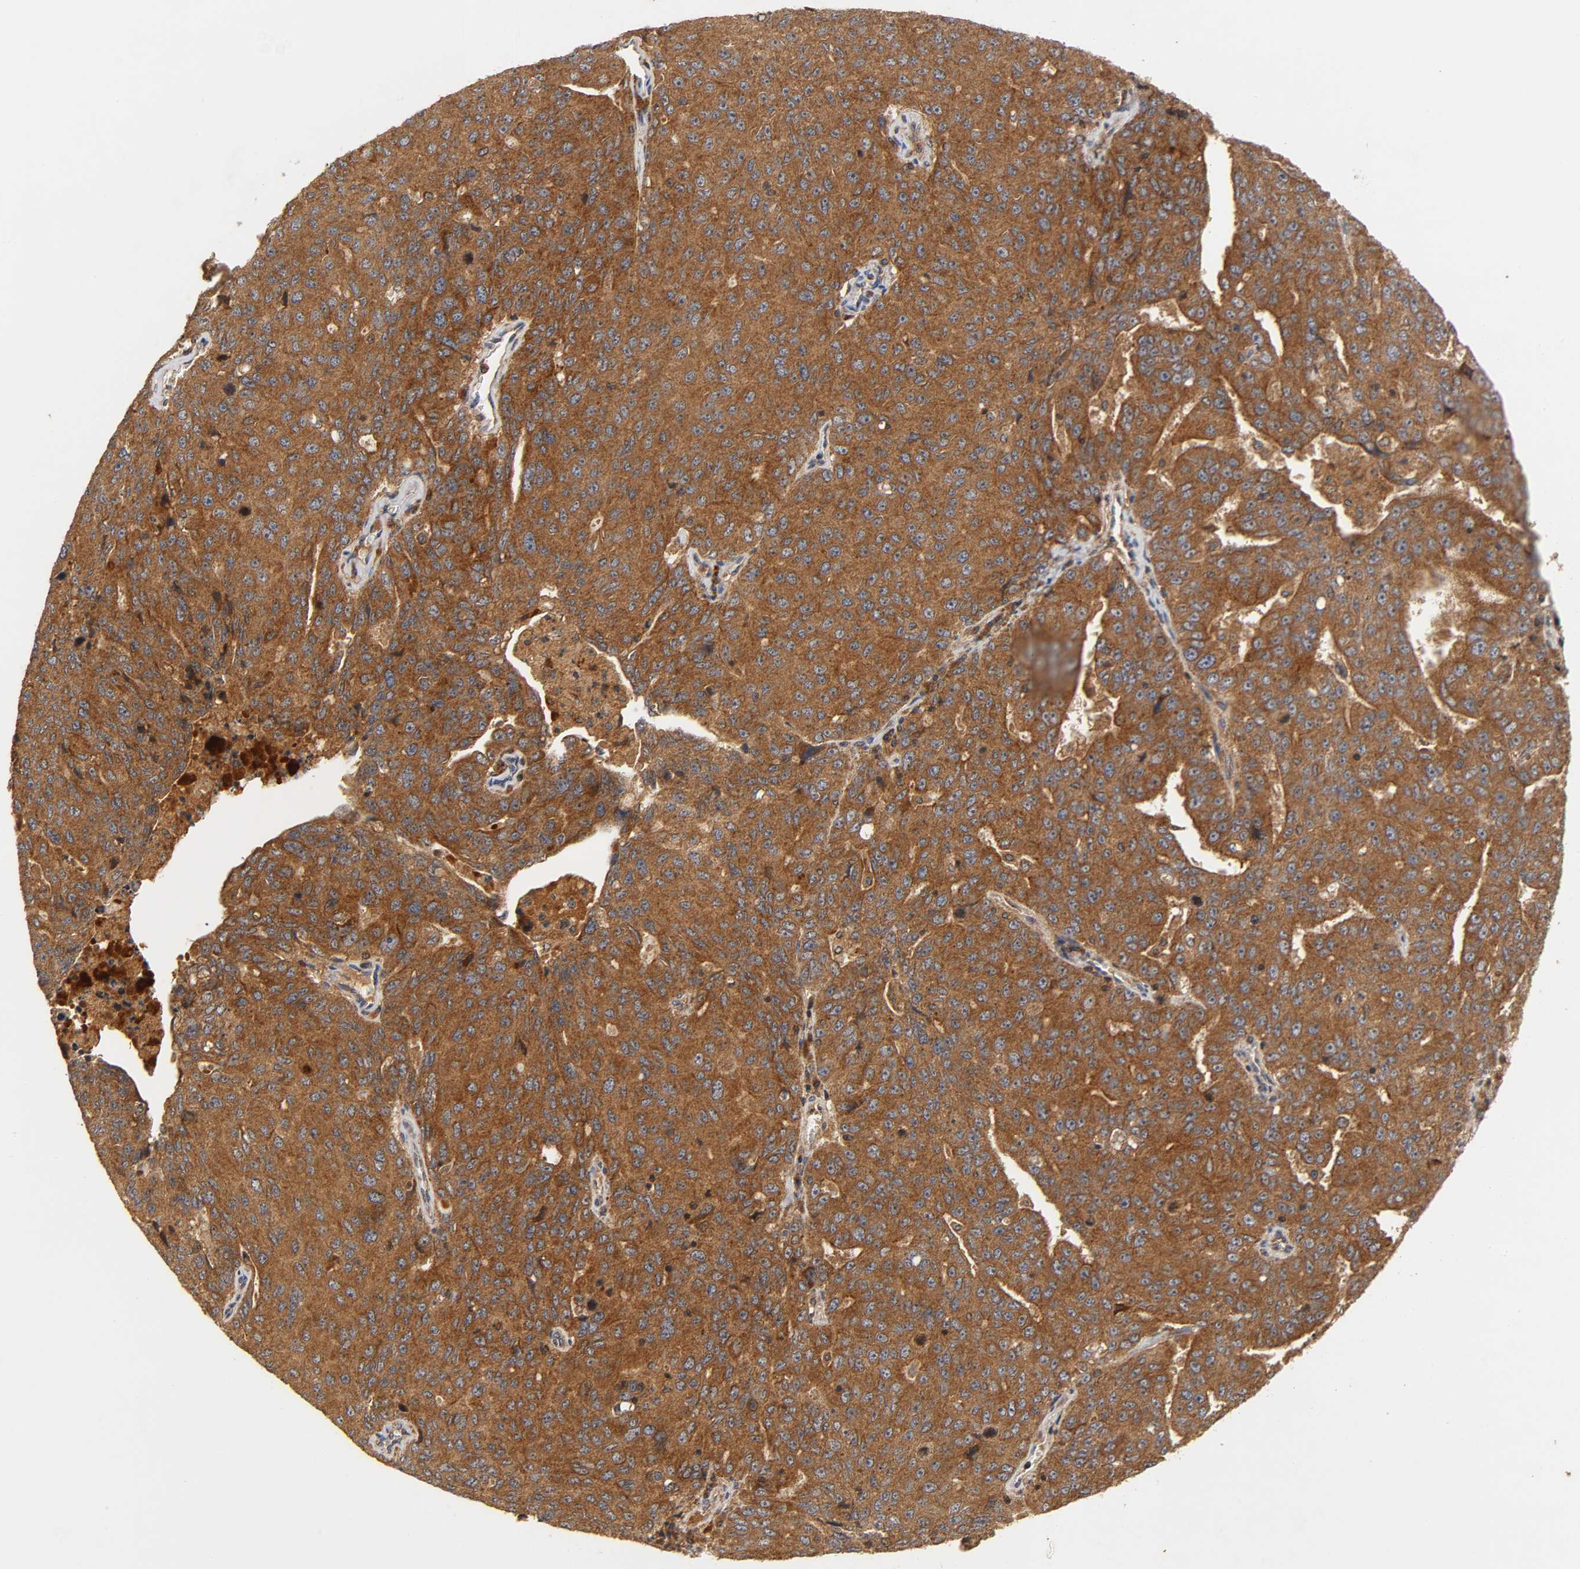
{"staining": {"intensity": "strong", "quantity": ">75%", "location": "cytoplasmic/membranous"}, "tissue": "ovarian cancer", "cell_type": "Tumor cells", "image_type": "cancer", "snomed": [{"axis": "morphology", "description": "Carcinoma, endometroid"}, {"axis": "topography", "description": "Ovary"}], "caption": "IHC (DAB) staining of endometroid carcinoma (ovarian) exhibits strong cytoplasmic/membranous protein expression in about >75% of tumor cells. (Stains: DAB (3,3'-diaminobenzidine) in brown, nuclei in blue, Microscopy: brightfield microscopy at high magnification).", "gene": "IKBKB", "patient": {"sex": "female", "age": 62}}